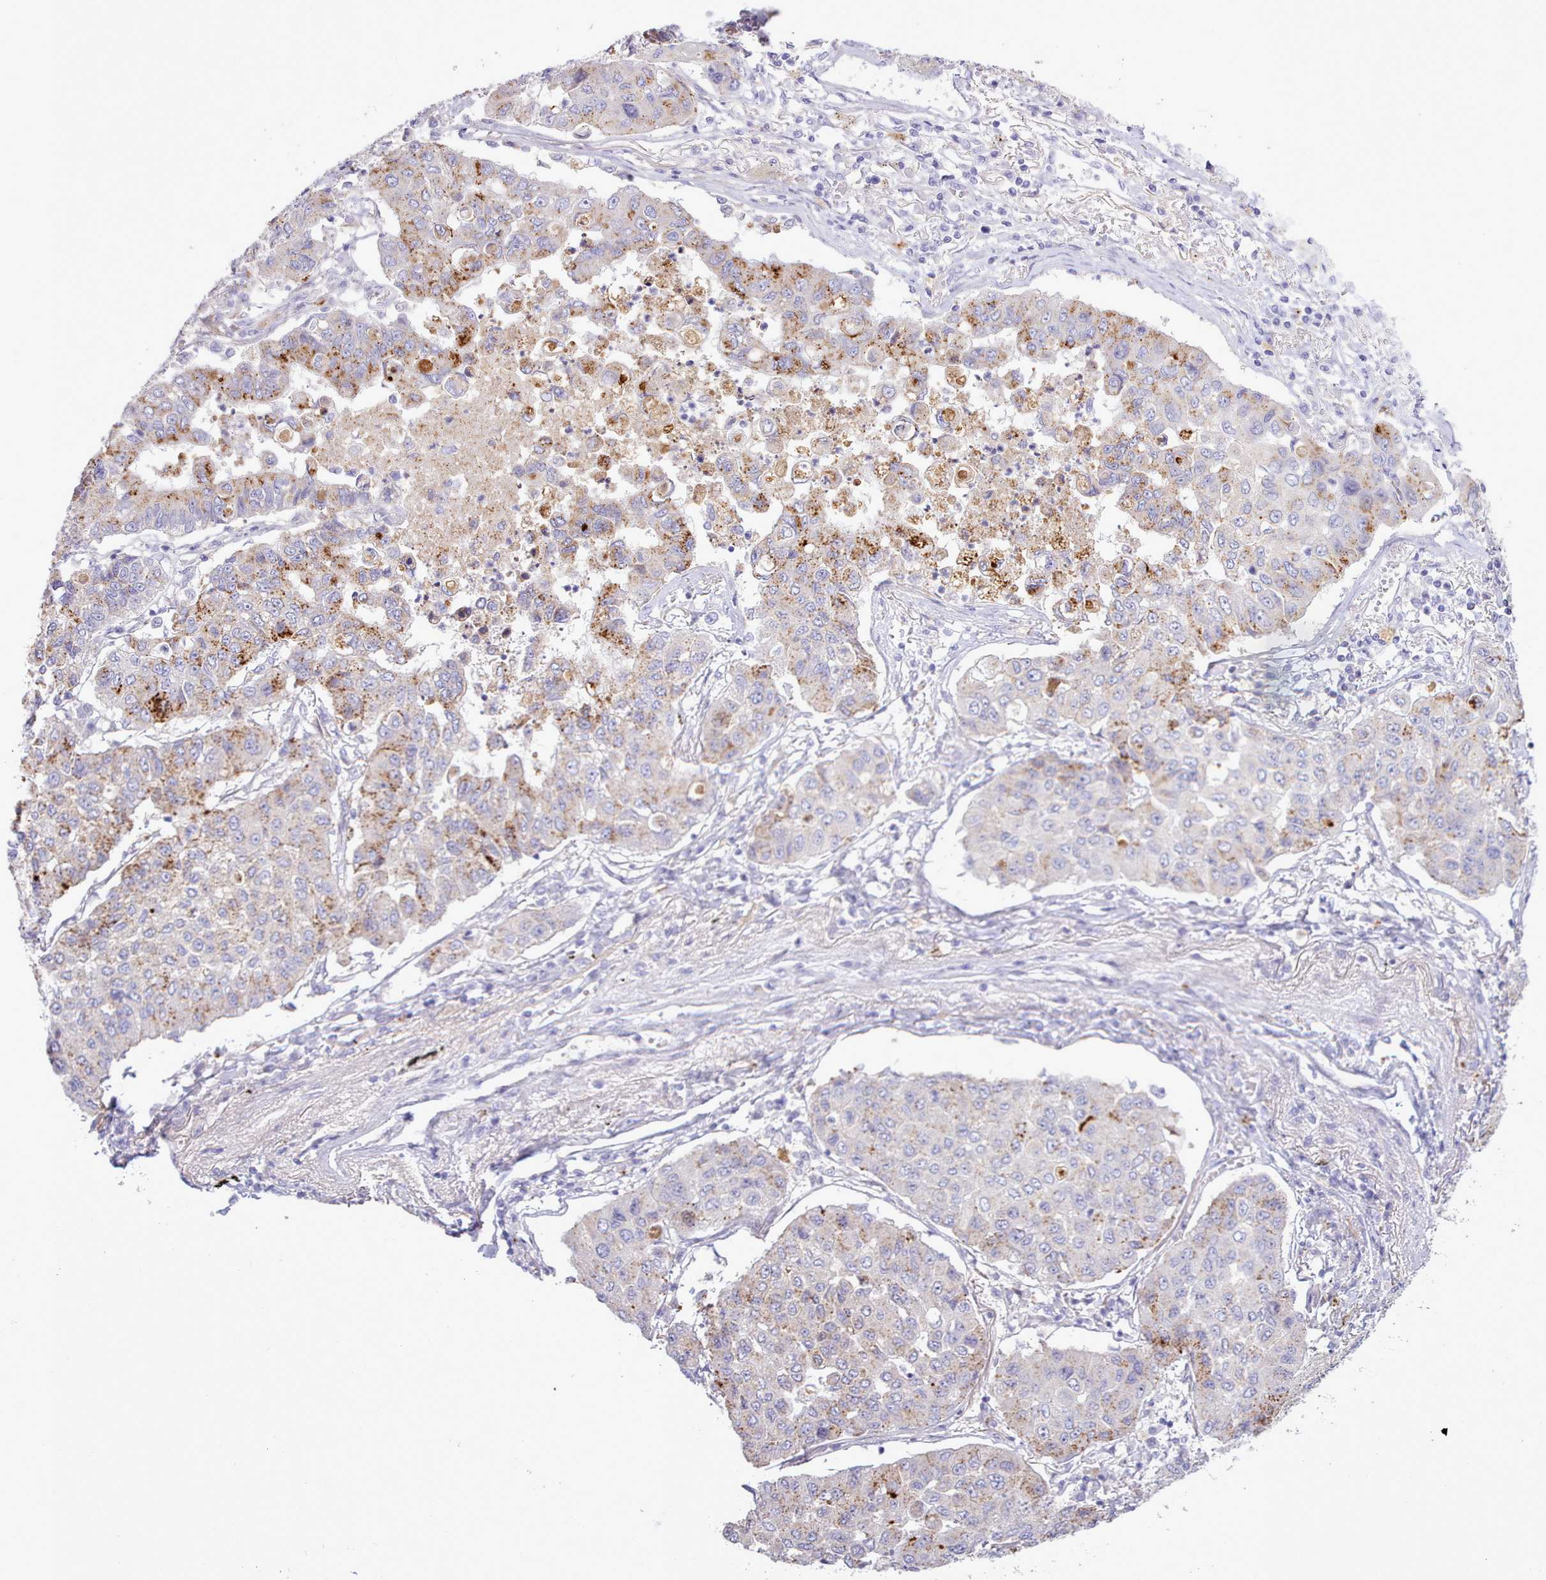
{"staining": {"intensity": "moderate", "quantity": "25%-75%", "location": "cytoplasmic/membranous"}, "tissue": "lung cancer", "cell_type": "Tumor cells", "image_type": "cancer", "snomed": [{"axis": "morphology", "description": "Squamous cell carcinoma, NOS"}, {"axis": "topography", "description": "Lung"}], "caption": "Immunohistochemistry (IHC) photomicrograph of neoplastic tissue: lung squamous cell carcinoma stained using immunohistochemistry reveals medium levels of moderate protein expression localized specifically in the cytoplasmic/membranous of tumor cells, appearing as a cytoplasmic/membranous brown color.", "gene": "SRD5A1", "patient": {"sex": "male", "age": 74}}